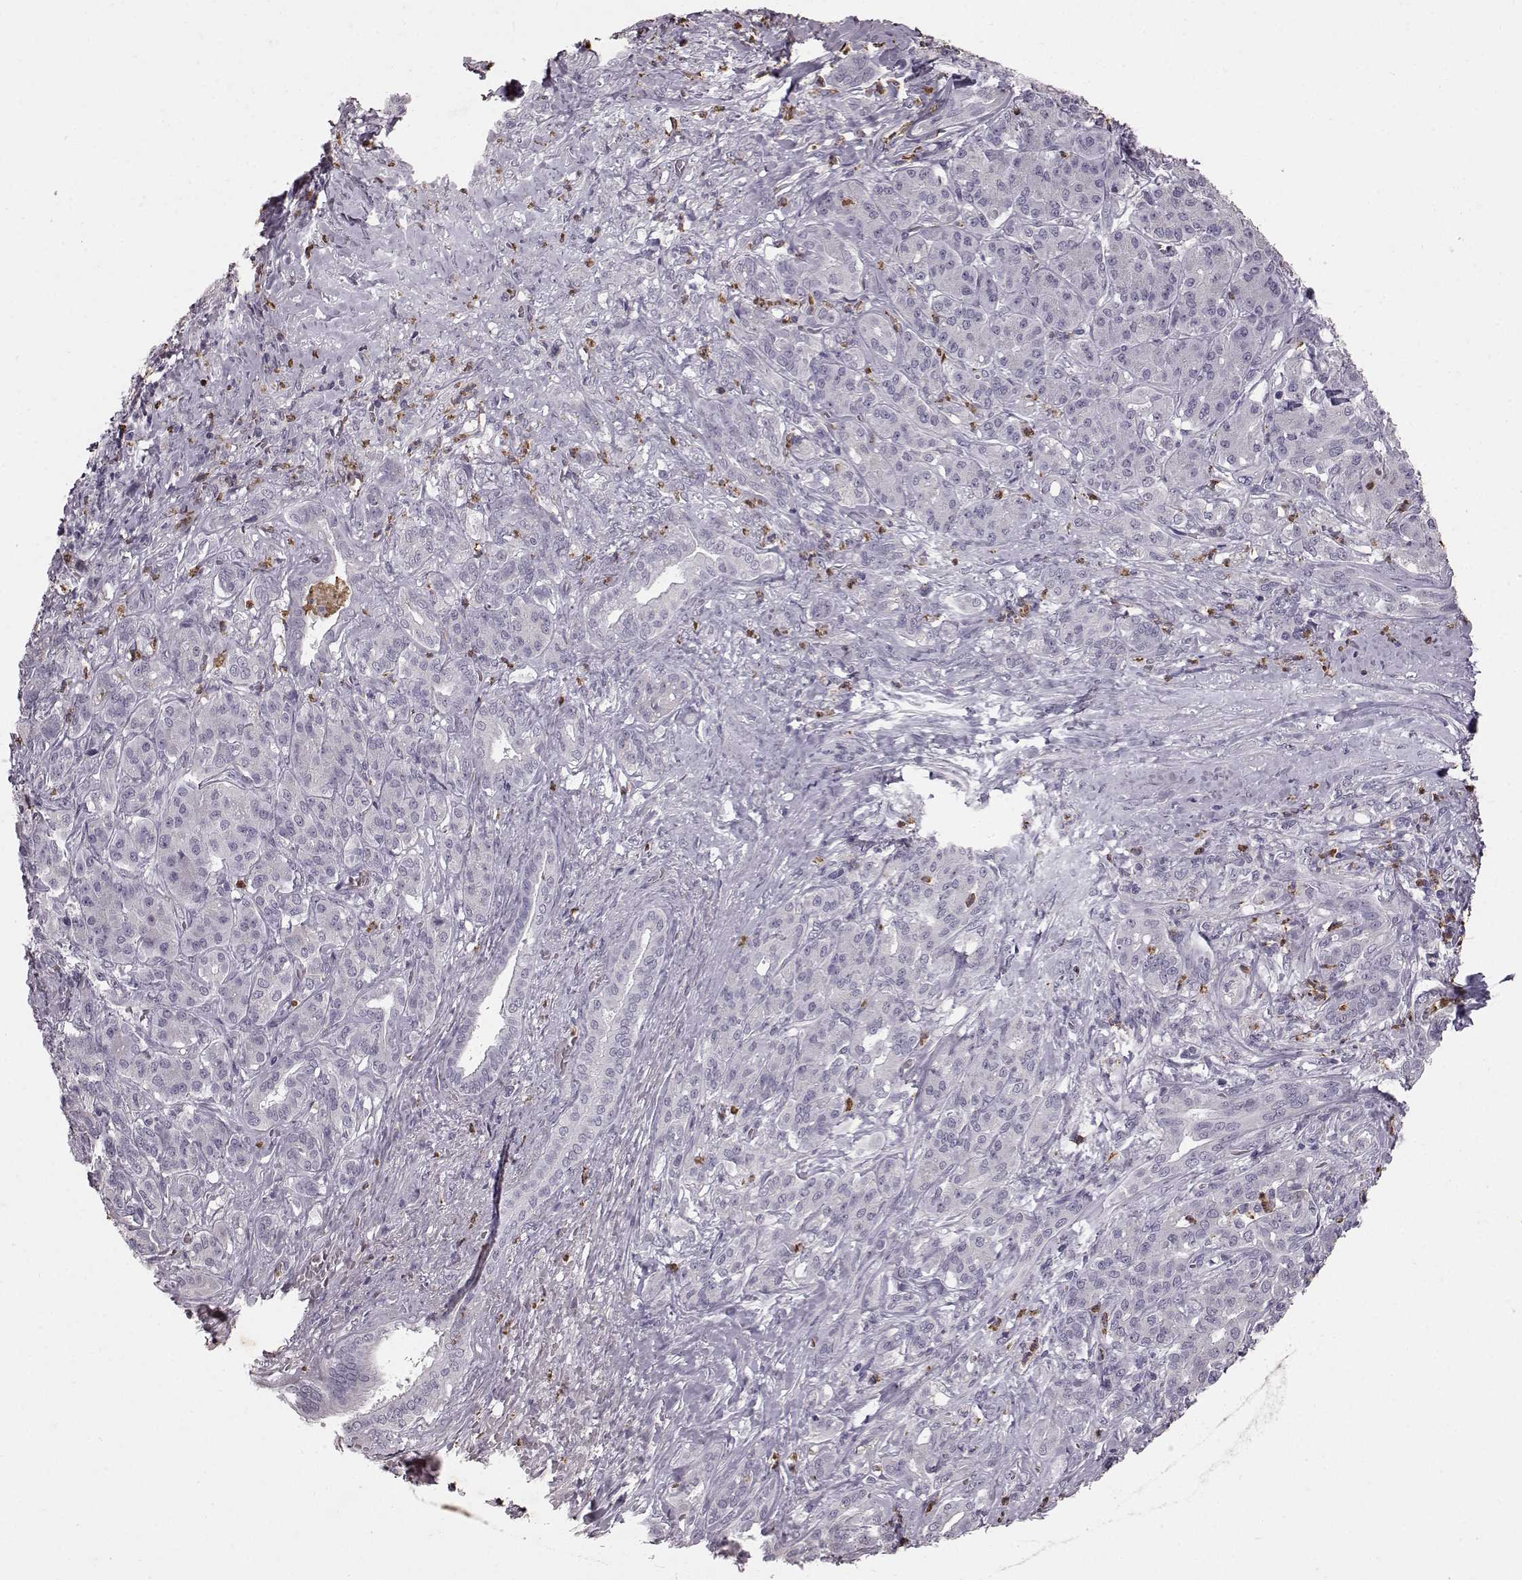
{"staining": {"intensity": "negative", "quantity": "none", "location": "none"}, "tissue": "pancreatic cancer", "cell_type": "Tumor cells", "image_type": "cancer", "snomed": [{"axis": "morphology", "description": "Normal tissue, NOS"}, {"axis": "morphology", "description": "Inflammation, NOS"}, {"axis": "morphology", "description": "Adenocarcinoma, NOS"}, {"axis": "topography", "description": "Pancreas"}], "caption": "This is an immunohistochemistry image of human pancreatic cancer. There is no staining in tumor cells.", "gene": "FUT4", "patient": {"sex": "male", "age": 57}}